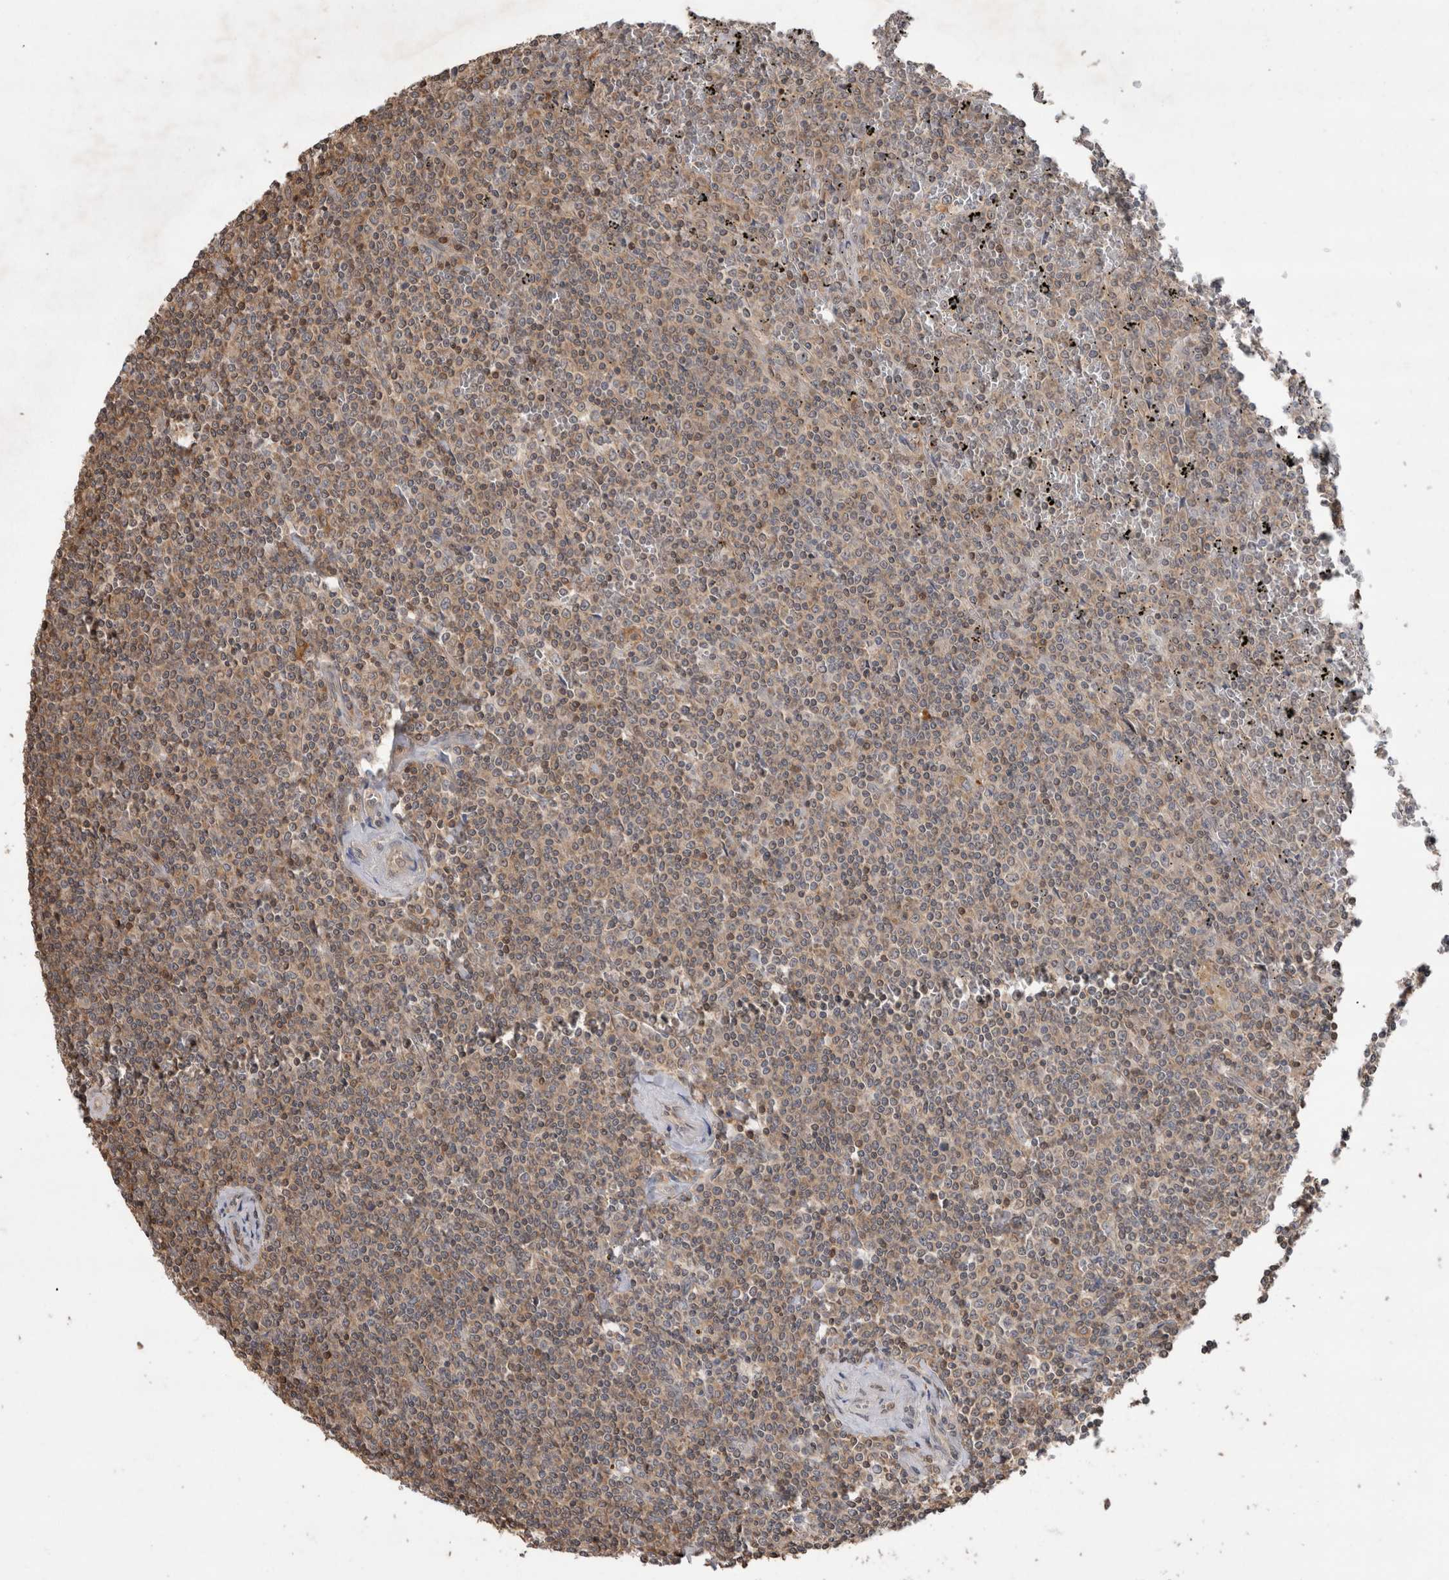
{"staining": {"intensity": "weak", "quantity": "25%-75%", "location": "cytoplasmic/membranous,nuclear"}, "tissue": "lymphoma", "cell_type": "Tumor cells", "image_type": "cancer", "snomed": [{"axis": "morphology", "description": "Malignant lymphoma, non-Hodgkin's type, Low grade"}, {"axis": "topography", "description": "Spleen"}], "caption": "IHC image of human malignant lymphoma, non-Hodgkin's type (low-grade) stained for a protein (brown), which shows low levels of weak cytoplasmic/membranous and nuclear positivity in about 25%-75% of tumor cells.", "gene": "TRIM5", "patient": {"sex": "female", "age": 19}}